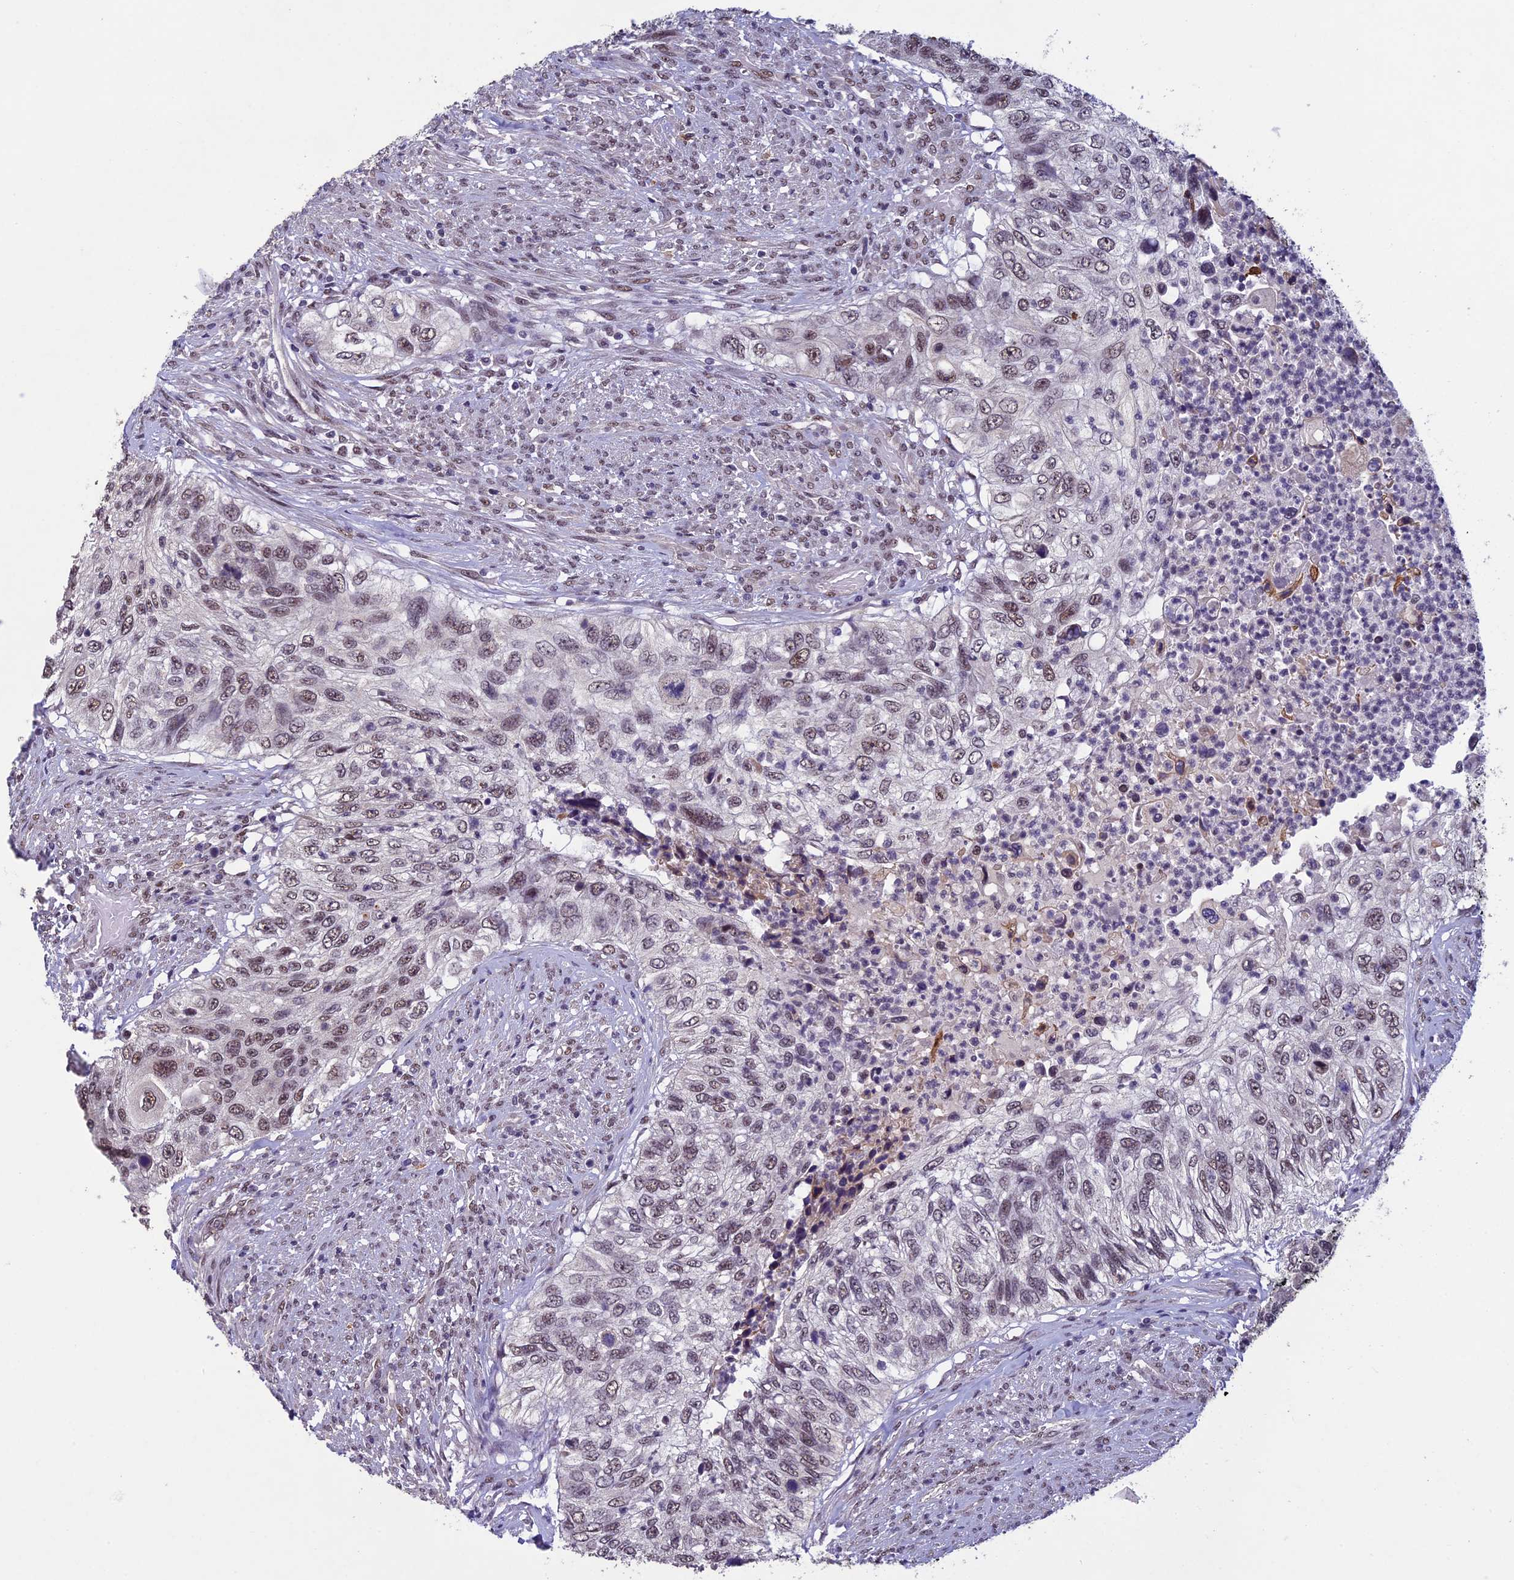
{"staining": {"intensity": "moderate", "quantity": ">75%", "location": "nuclear"}, "tissue": "urothelial cancer", "cell_type": "Tumor cells", "image_type": "cancer", "snomed": [{"axis": "morphology", "description": "Urothelial carcinoma, High grade"}, {"axis": "topography", "description": "Urinary bladder"}], "caption": "Tumor cells show medium levels of moderate nuclear staining in about >75% of cells in human urothelial cancer.", "gene": "RNF40", "patient": {"sex": "female", "age": 60}}